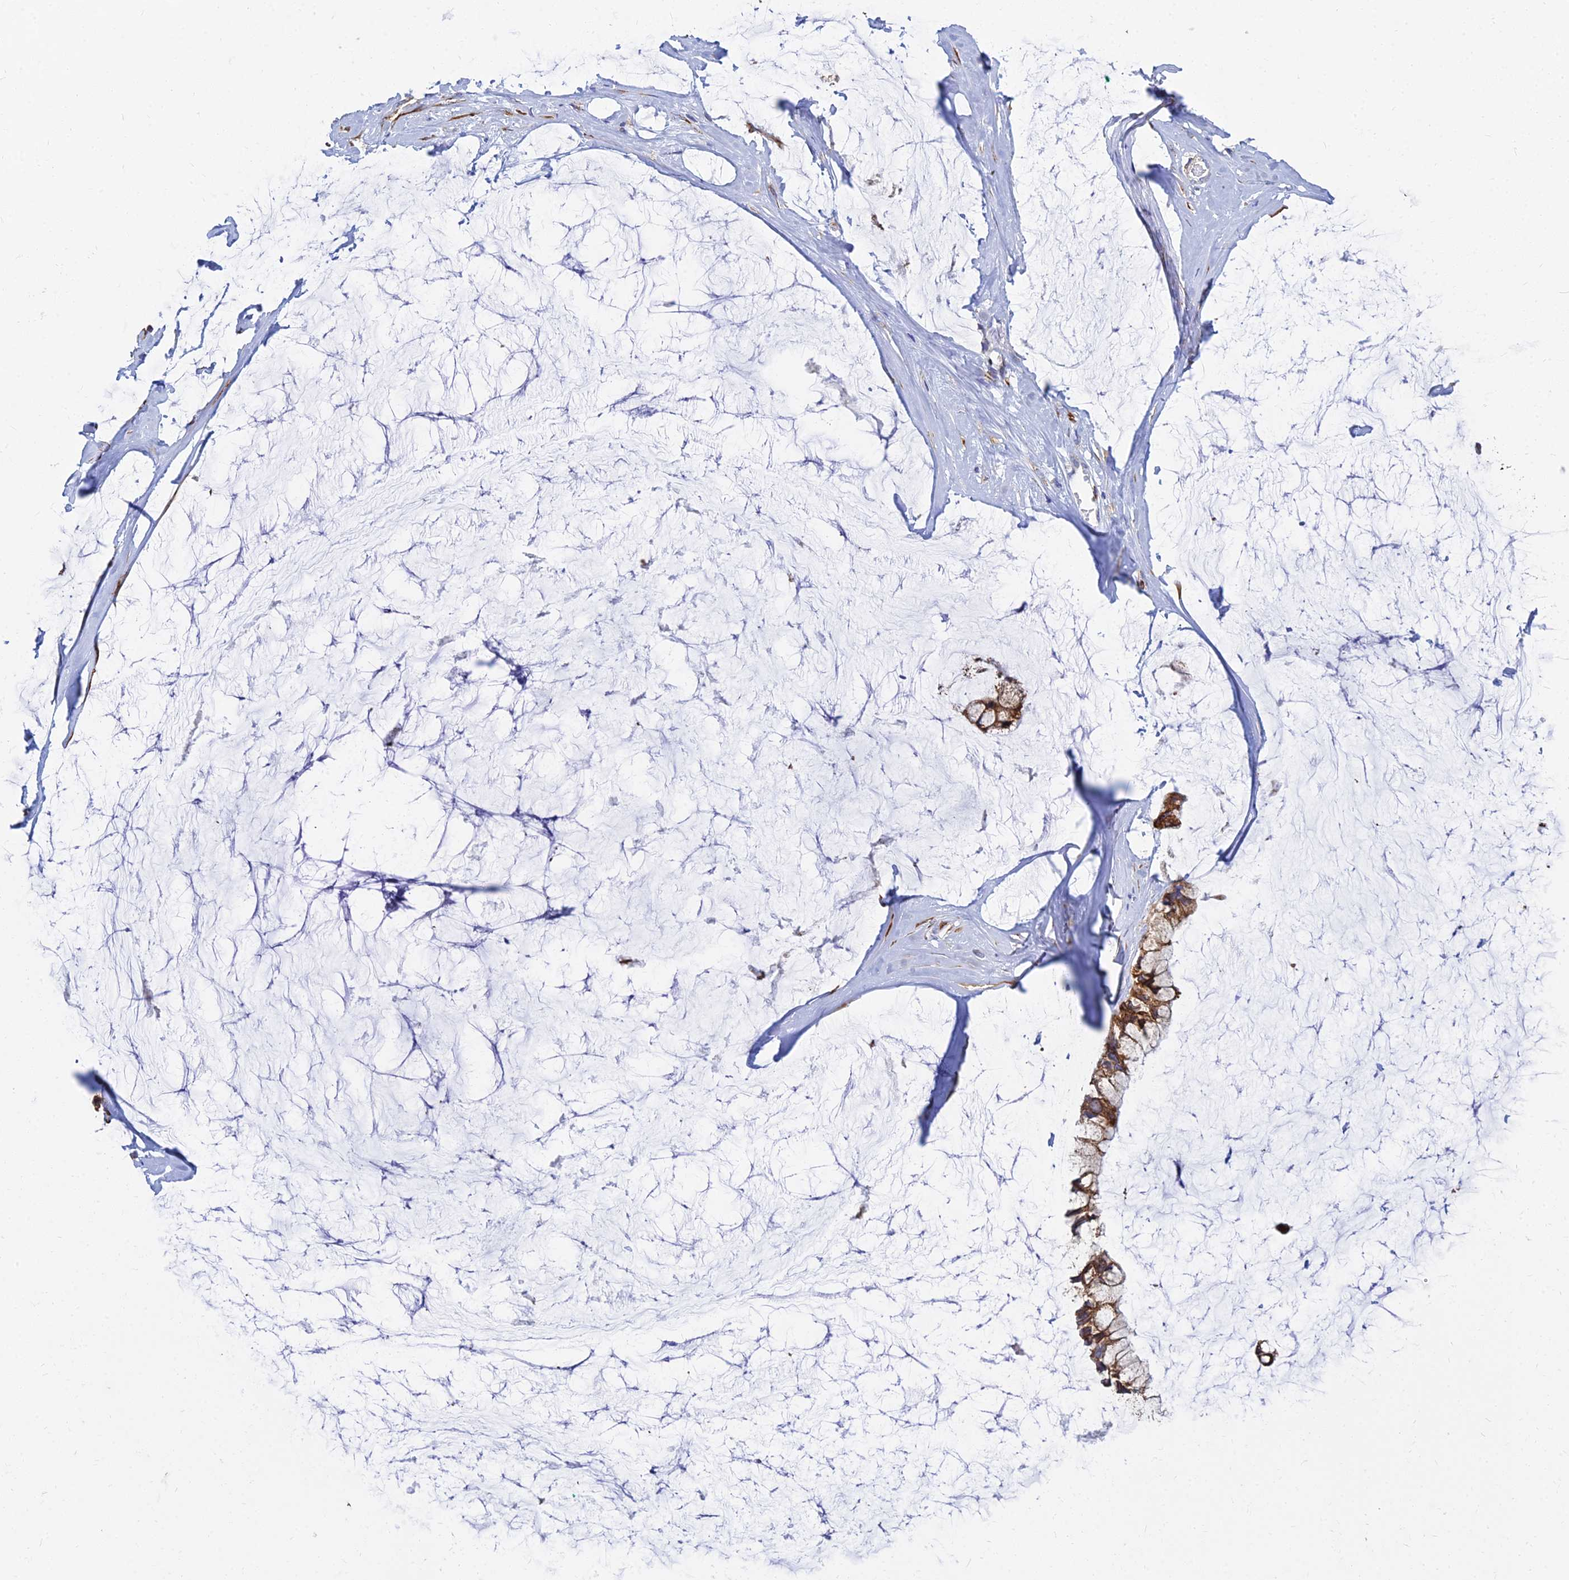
{"staining": {"intensity": "strong", "quantity": ">75%", "location": "cytoplasmic/membranous"}, "tissue": "ovarian cancer", "cell_type": "Tumor cells", "image_type": "cancer", "snomed": [{"axis": "morphology", "description": "Cystadenocarcinoma, mucinous, NOS"}, {"axis": "topography", "description": "Ovary"}], "caption": "Immunohistochemistry (IHC) of human ovarian cancer displays high levels of strong cytoplasmic/membranous staining in approximately >75% of tumor cells. The protein of interest is shown in brown color, while the nuclei are stained blue.", "gene": "CCT6B", "patient": {"sex": "female", "age": 39}}